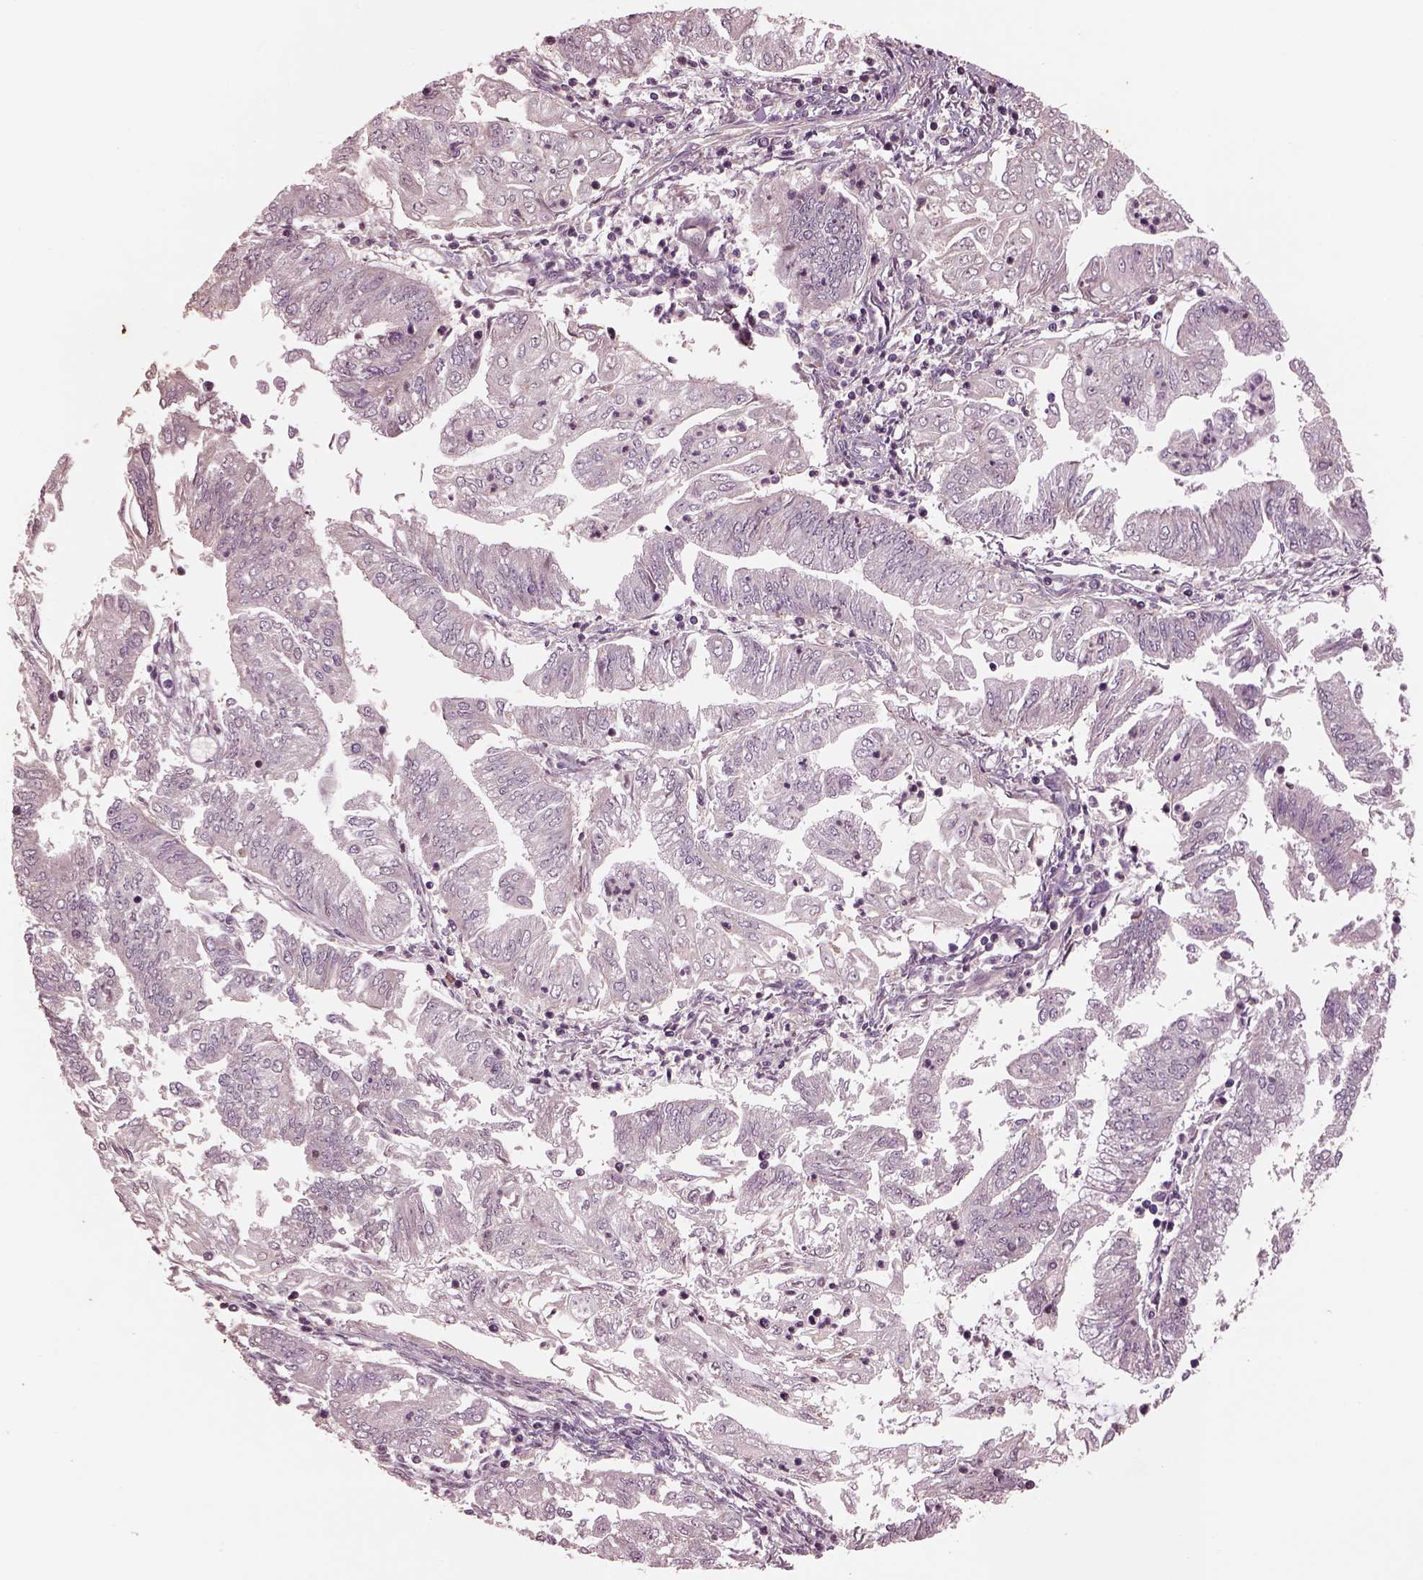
{"staining": {"intensity": "negative", "quantity": "none", "location": "none"}, "tissue": "endometrial cancer", "cell_type": "Tumor cells", "image_type": "cancer", "snomed": [{"axis": "morphology", "description": "Adenocarcinoma, NOS"}, {"axis": "topography", "description": "Endometrium"}], "caption": "This is an IHC image of human endometrial cancer (adenocarcinoma). There is no positivity in tumor cells.", "gene": "PTX4", "patient": {"sex": "female", "age": 55}}